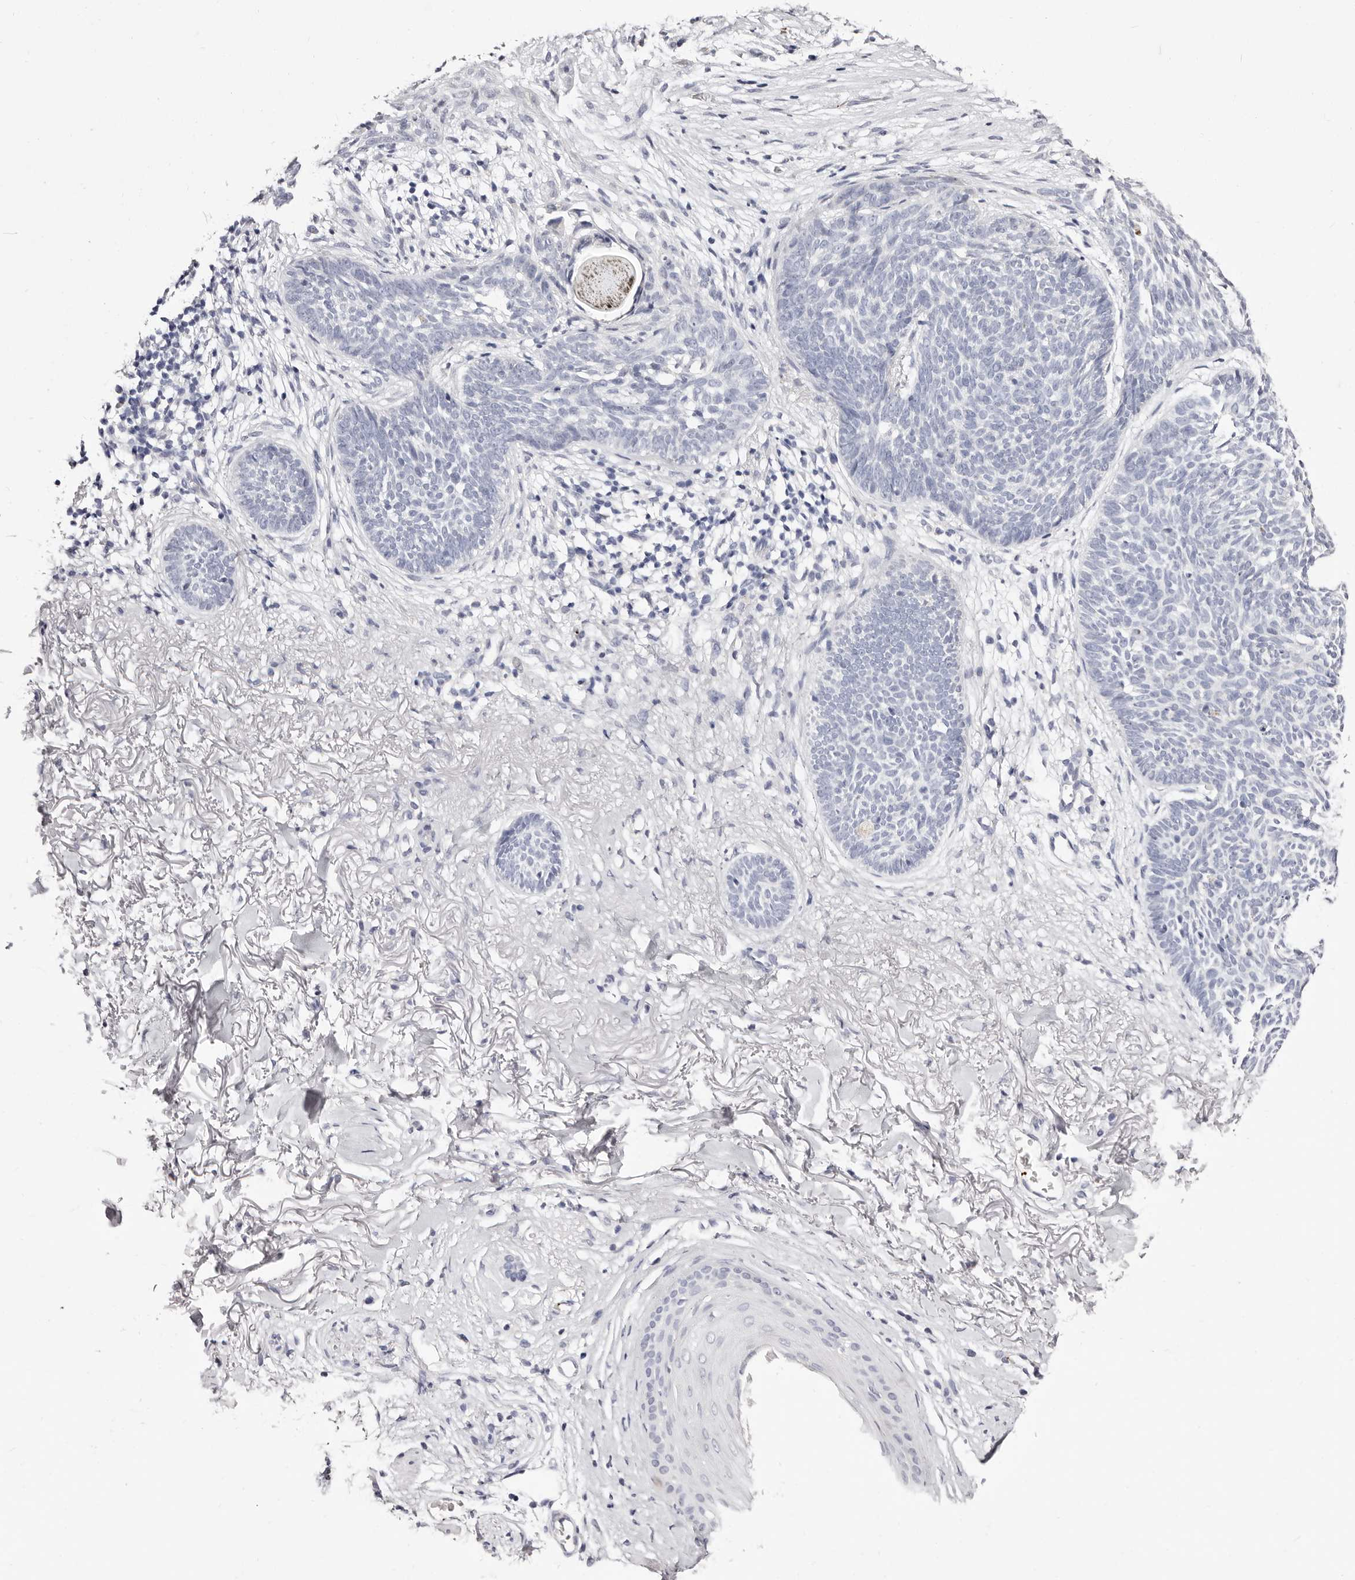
{"staining": {"intensity": "negative", "quantity": "none", "location": "none"}, "tissue": "skin cancer", "cell_type": "Tumor cells", "image_type": "cancer", "snomed": [{"axis": "morphology", "description": "Basal cell carcinoma"}, {"axis": "topography", "description": "Skin"}], "caption": "This is a histopathology image of immunohistochemistry (IHC) staining of skin basal cell carcinoma, which shows no positivity in tumor cells. (IHC, brightfield microscopy, high magnification).", "gene": "PF4", "patient": {"sex": "female", "age": 70}}